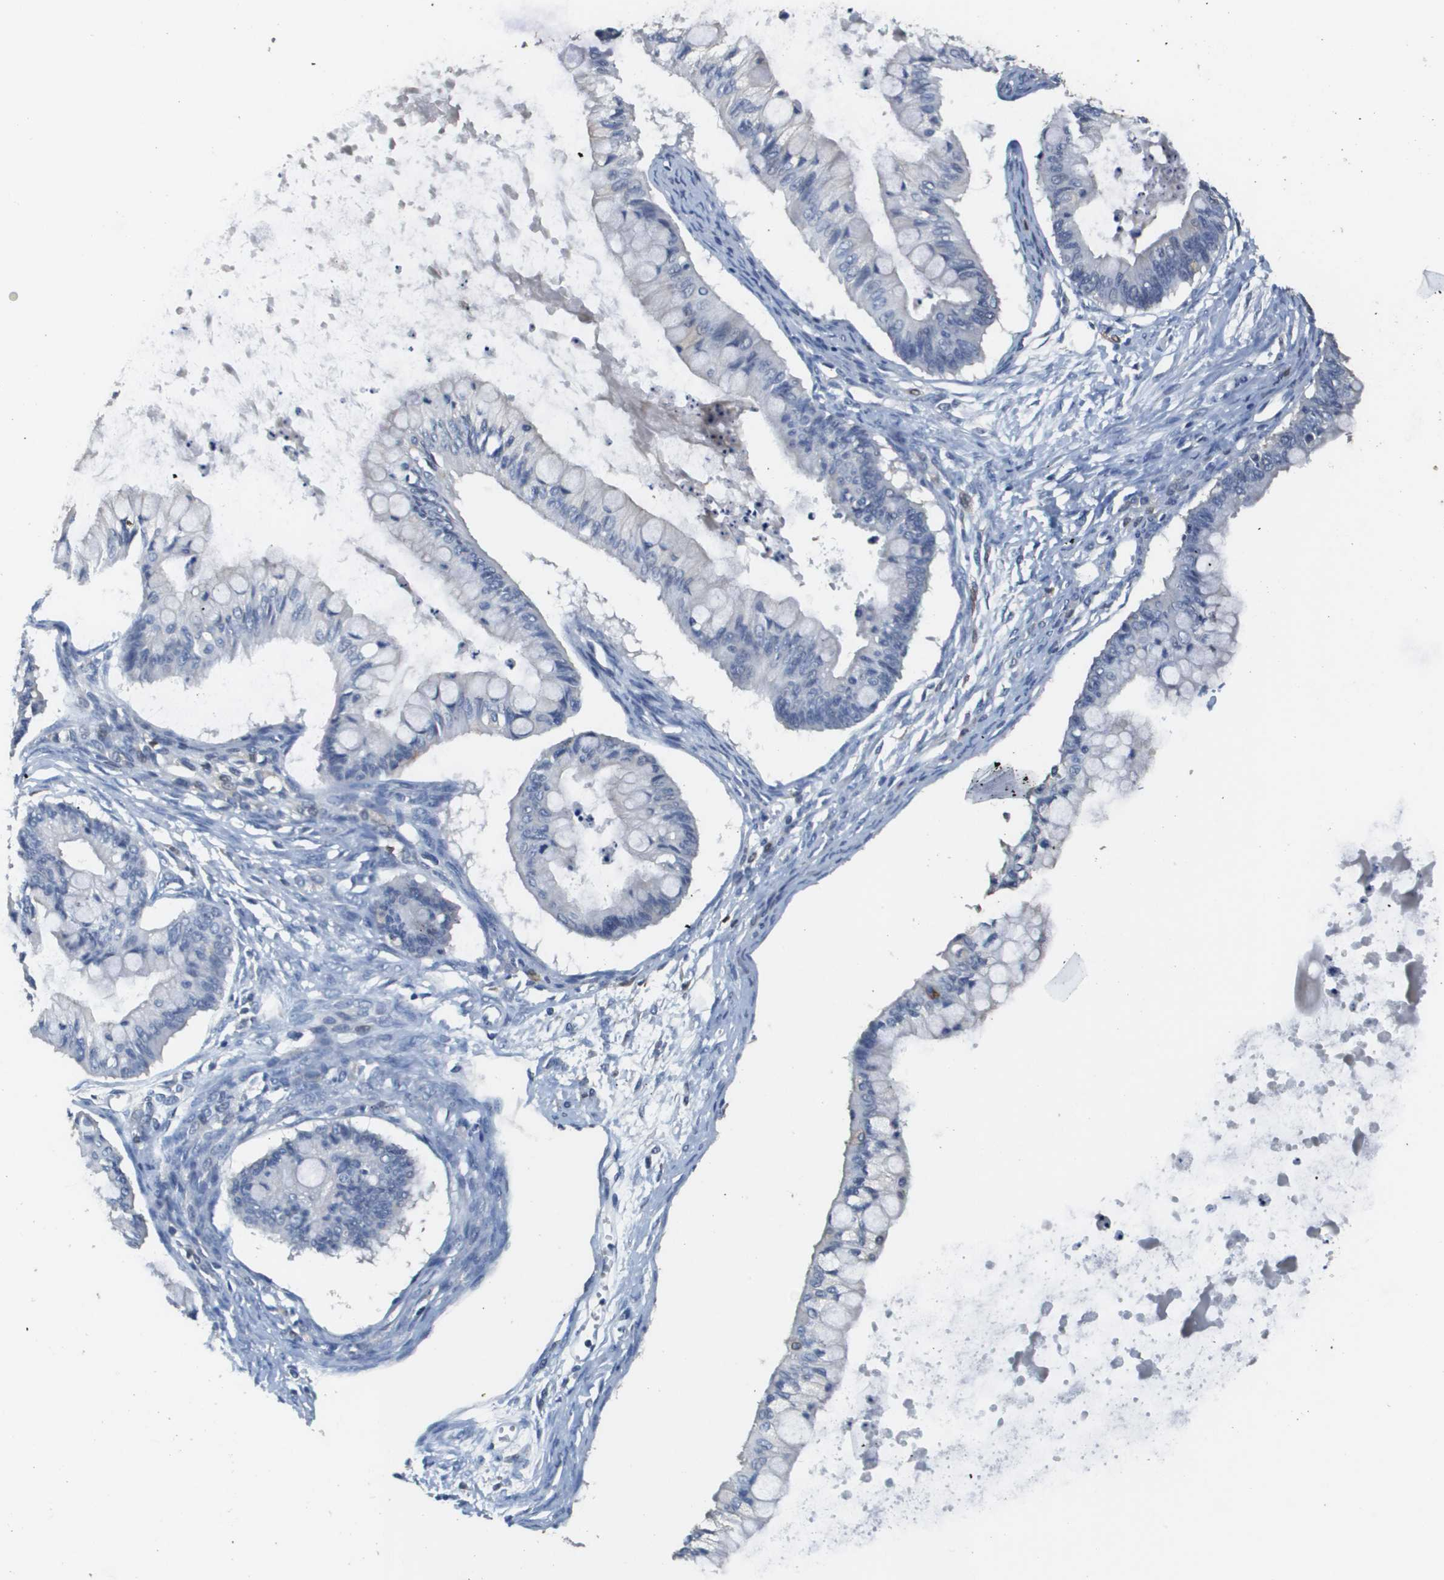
{"staining": {"intensity": "negative", "quantity": "none", "location": "none"}, "tissue": "ovarian cancer", "cell_type": "Tumor cells", "image_type": "cancer", "snomed": [{"axis": "morphology", "description": "Cystadenocarcinoma, mucinous, NOS"}, {"axis": "topography", "description": "Ovary"}], "caption": "This is a image of immunohistochemistry staining of ovarian mucinous cystadenocarcinoma, which shows no positivity in tumor cells.", "gene": "MT3", "patient": {"sex": "female", "age": 57}}